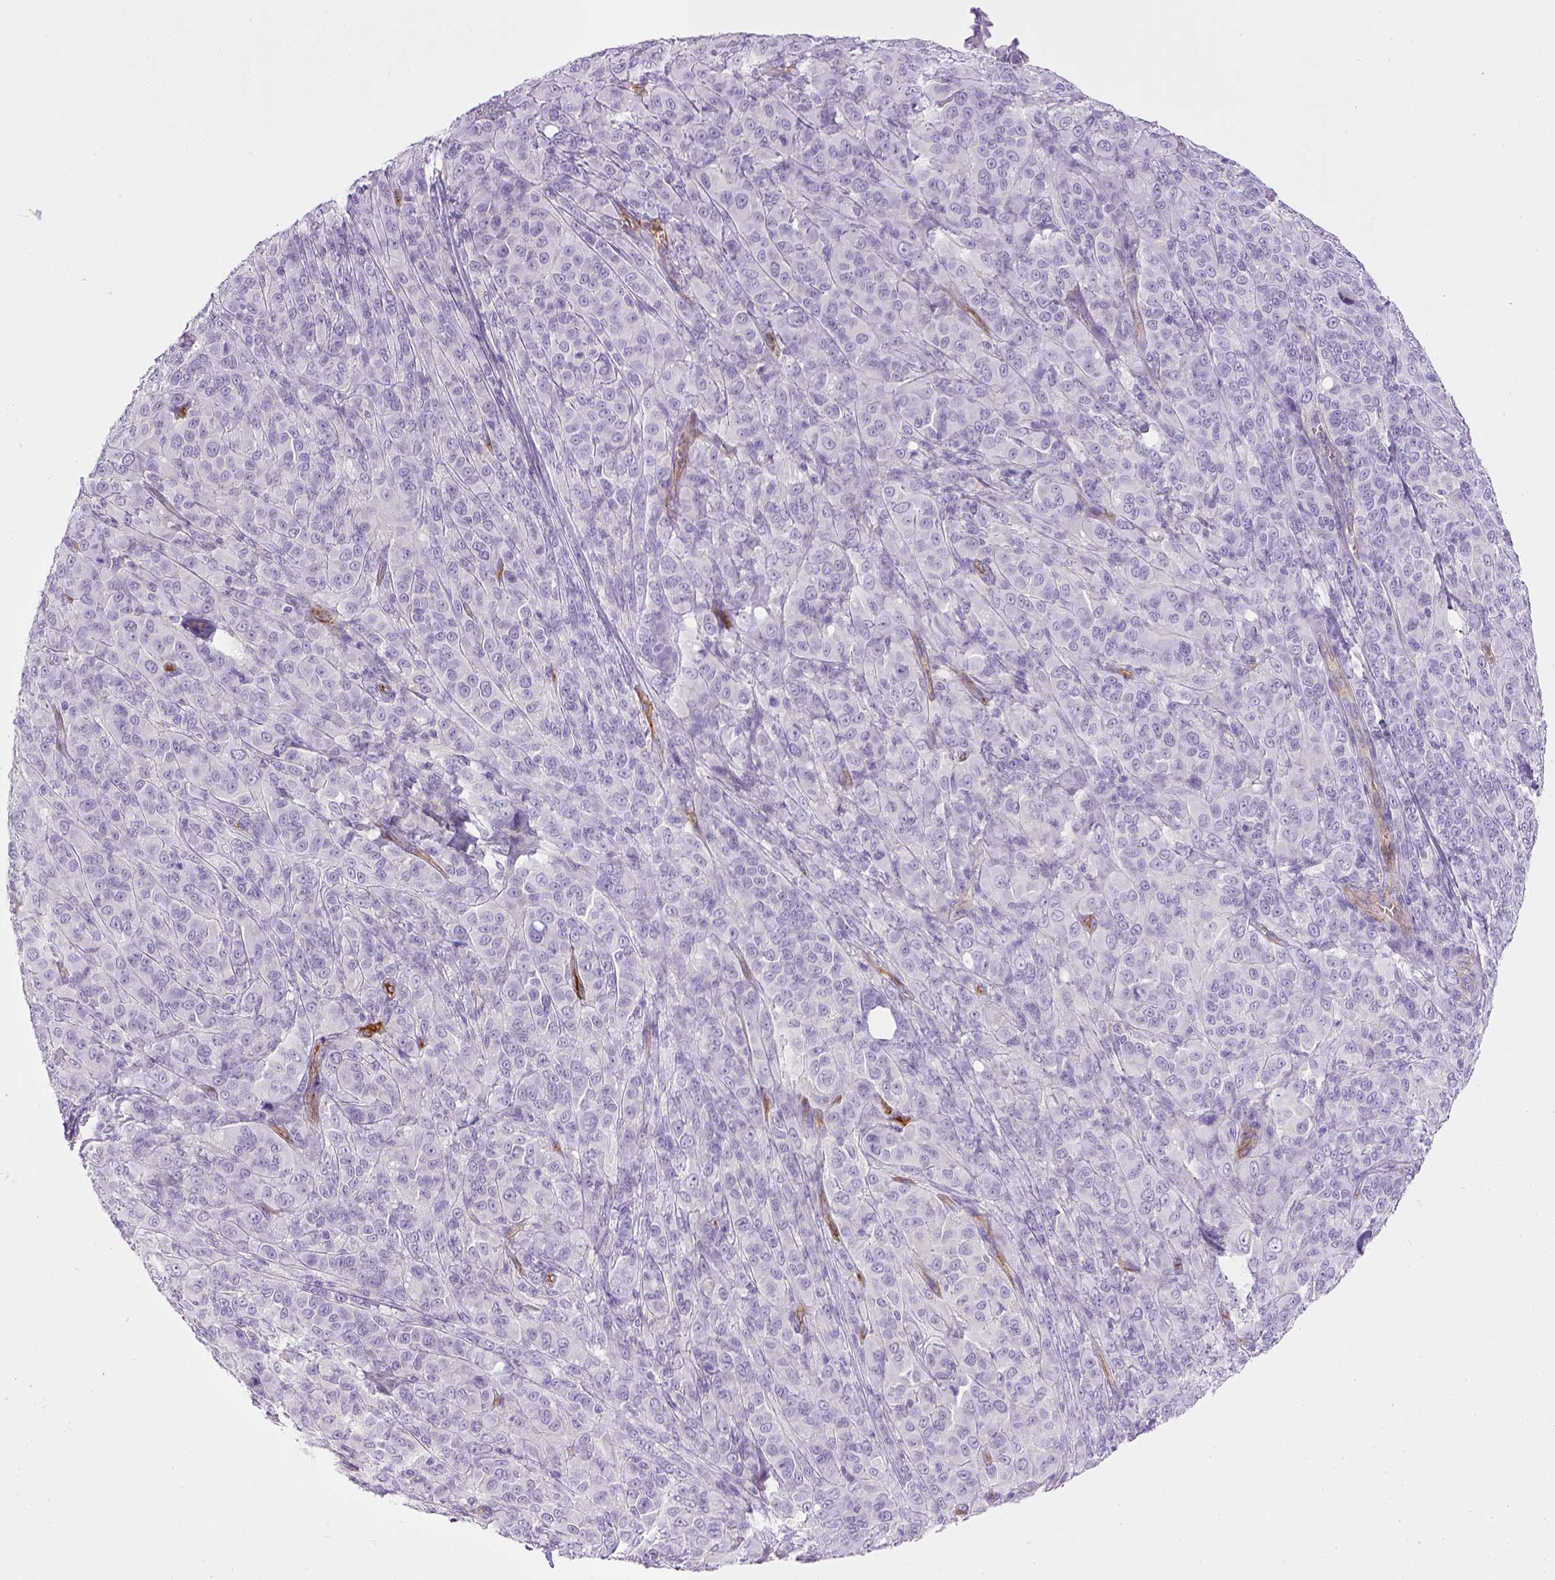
{"staining": {"intensity": "negative", "quantity": "none", "location": "none"}, "tissue": "melanoma", "cell_type": "Tumor cells", "image_type": "cancer", "snomed": [{"axis": "morphology", "description": "Malignant melanoma, NOS"}, {"axis": "topography", "description": "Skin"}], "caption": "Micrograph shows no significant protein positivity in tumor cells of malignant melanoma. (DAB immunohistochemistry, high magnification).", "gene": "ENG", "patient": {"sex": "female", "age": 87}}